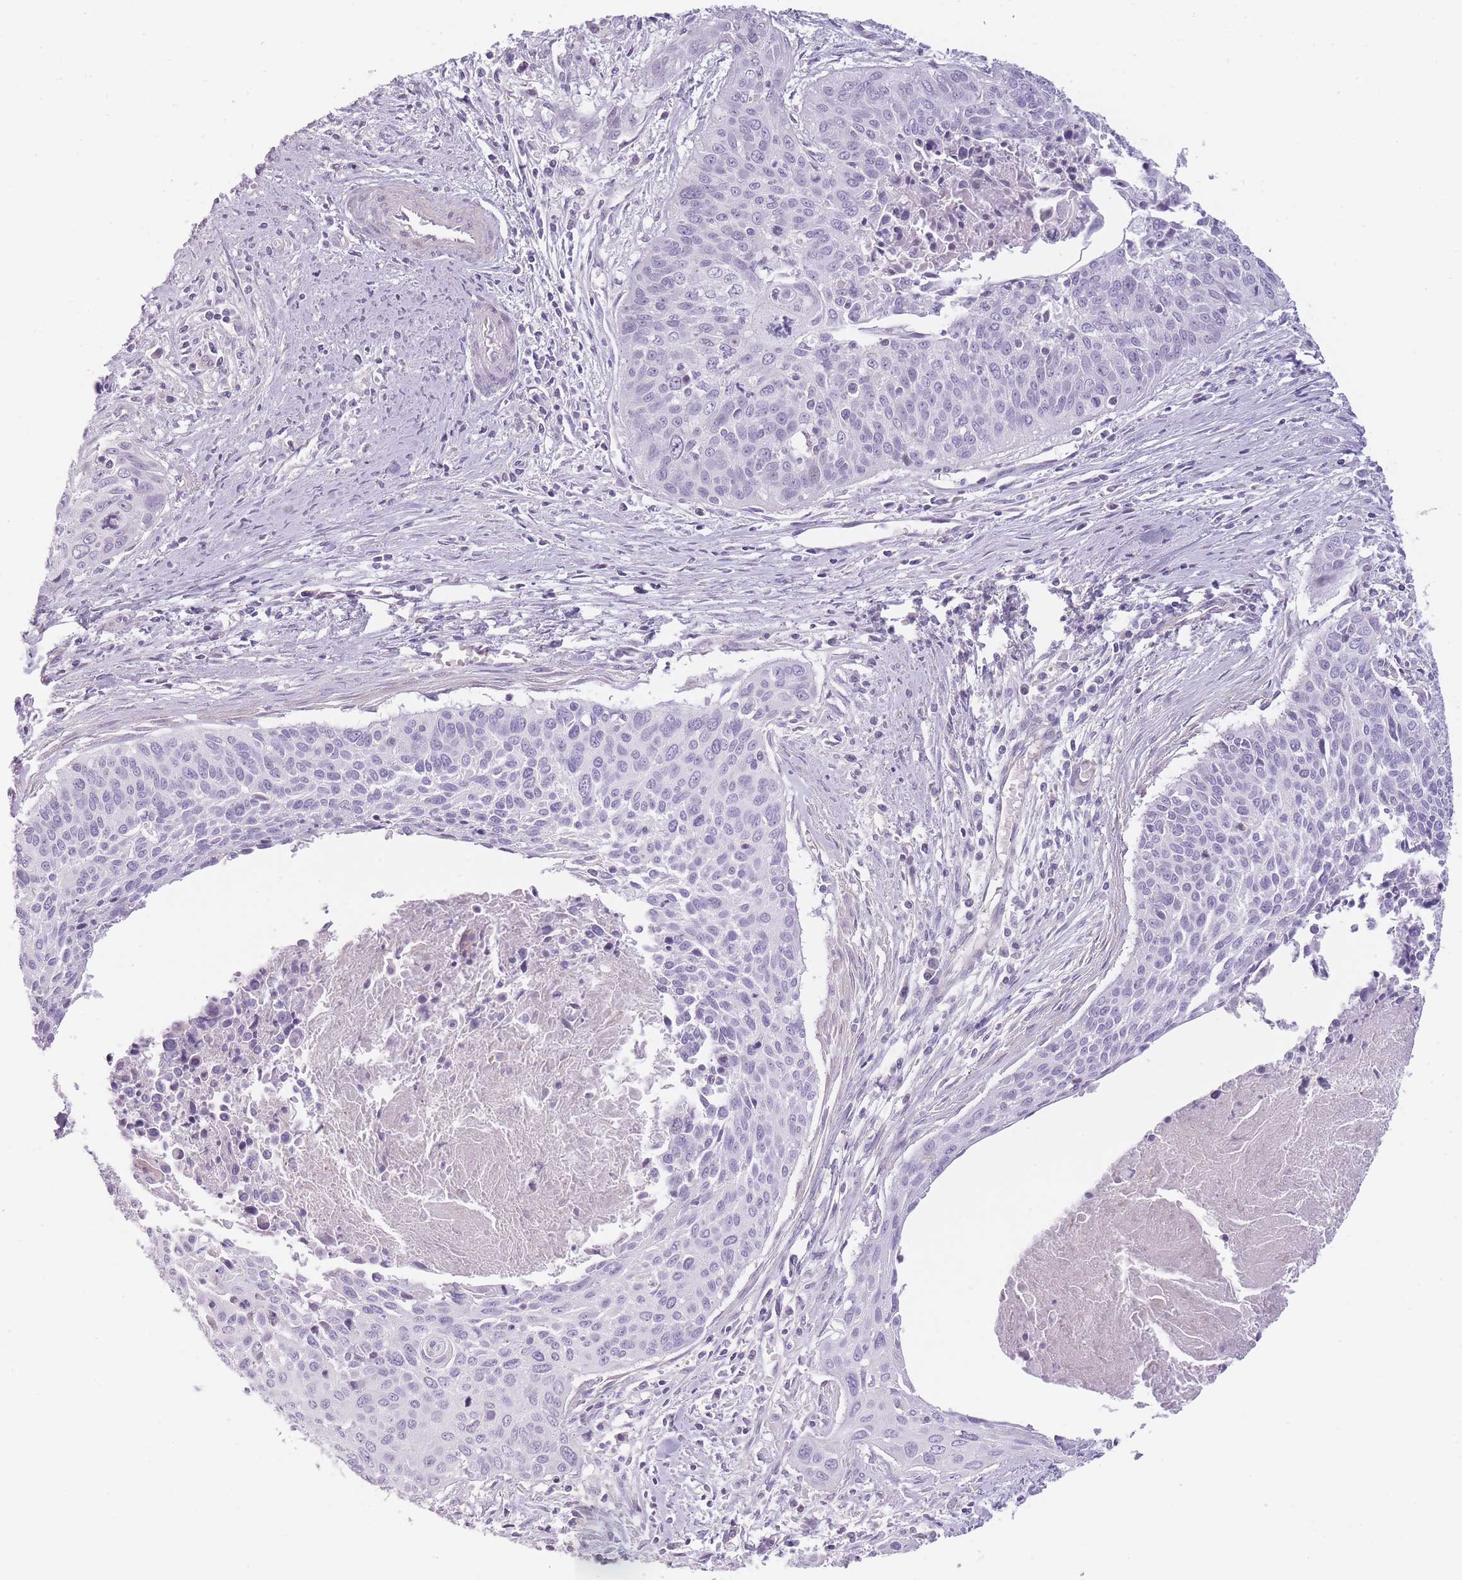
{"staining": {"intensity": "negative", "quantity": "none", "location": "none"}, "tissue": "cervical cancer", "cell_type": "Tumor cells", "image_type": "cancer", "snomed": [{"axis": "morphology", "description": "Squamous cell carcinoma, NOS"}, {"axis": "topography", "description": "Cervix"}], "caption": "A photomicrograph of cervical cancer stained for a protein shows no brown staining in tumor cells.", "gene": "GGT1", "patient": {"sex": "female", "age": 55}}